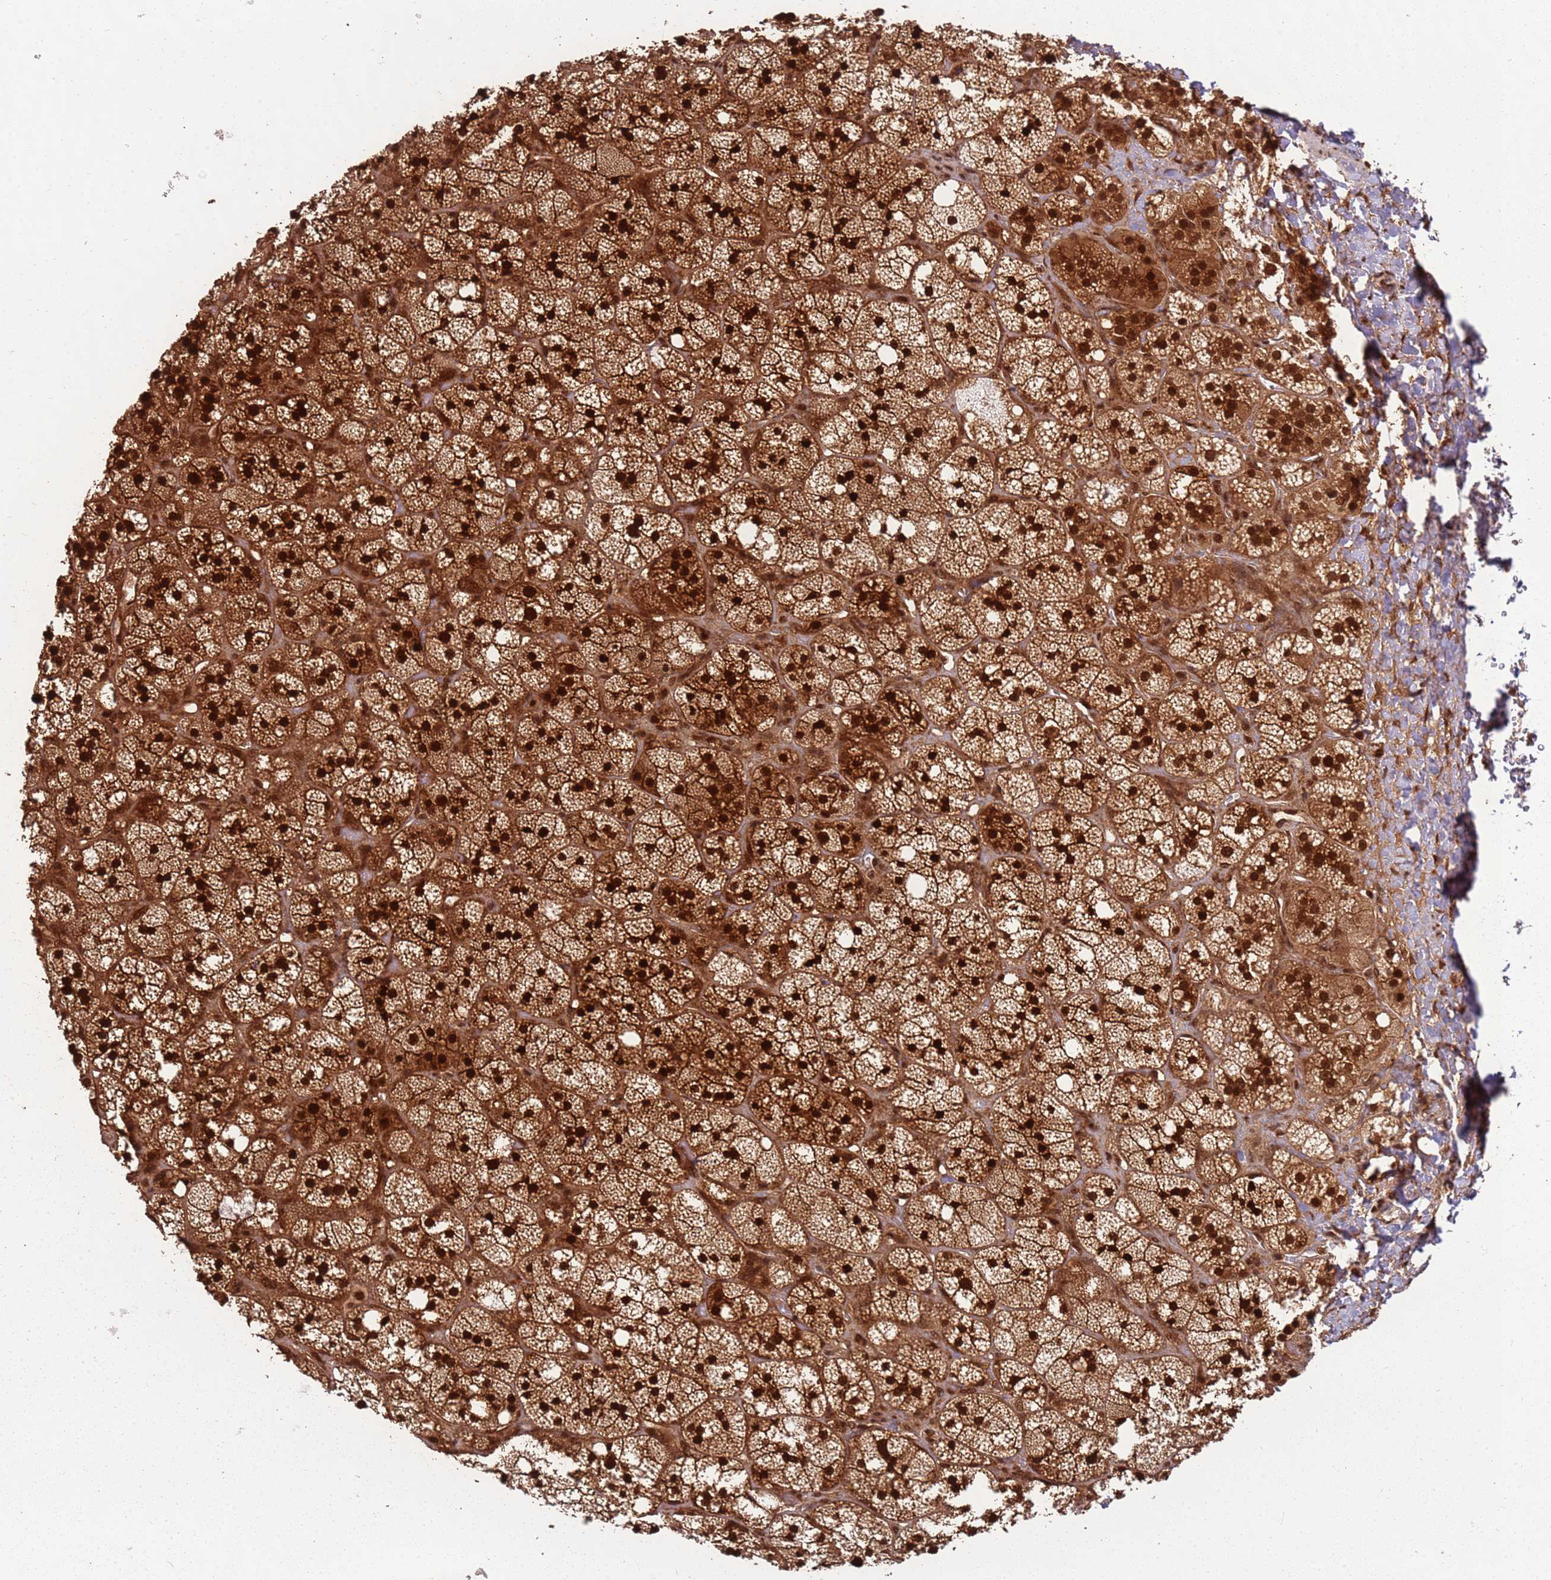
{"staining": {"intensity": "strong", "quantity": ">75%", "location": "cytoplasmic/membranous,nuclear"}, "tissue": "adrenal gland", "cell_type": "Glandular cells", "image_type": "normal", "snomed": [{"axis": "morphology", "description": "Normal tissue, NOS"}, {"axis": "topography", "description": "Adrenal gland"}], "caption": "A micrograph of adrenal gland stained for a protein displays strong cytoplasmic/membranous,nuclear brown staining in glandular cells.", "gene": "PGLS", "patient": {"sex": "male", "age": 61}}